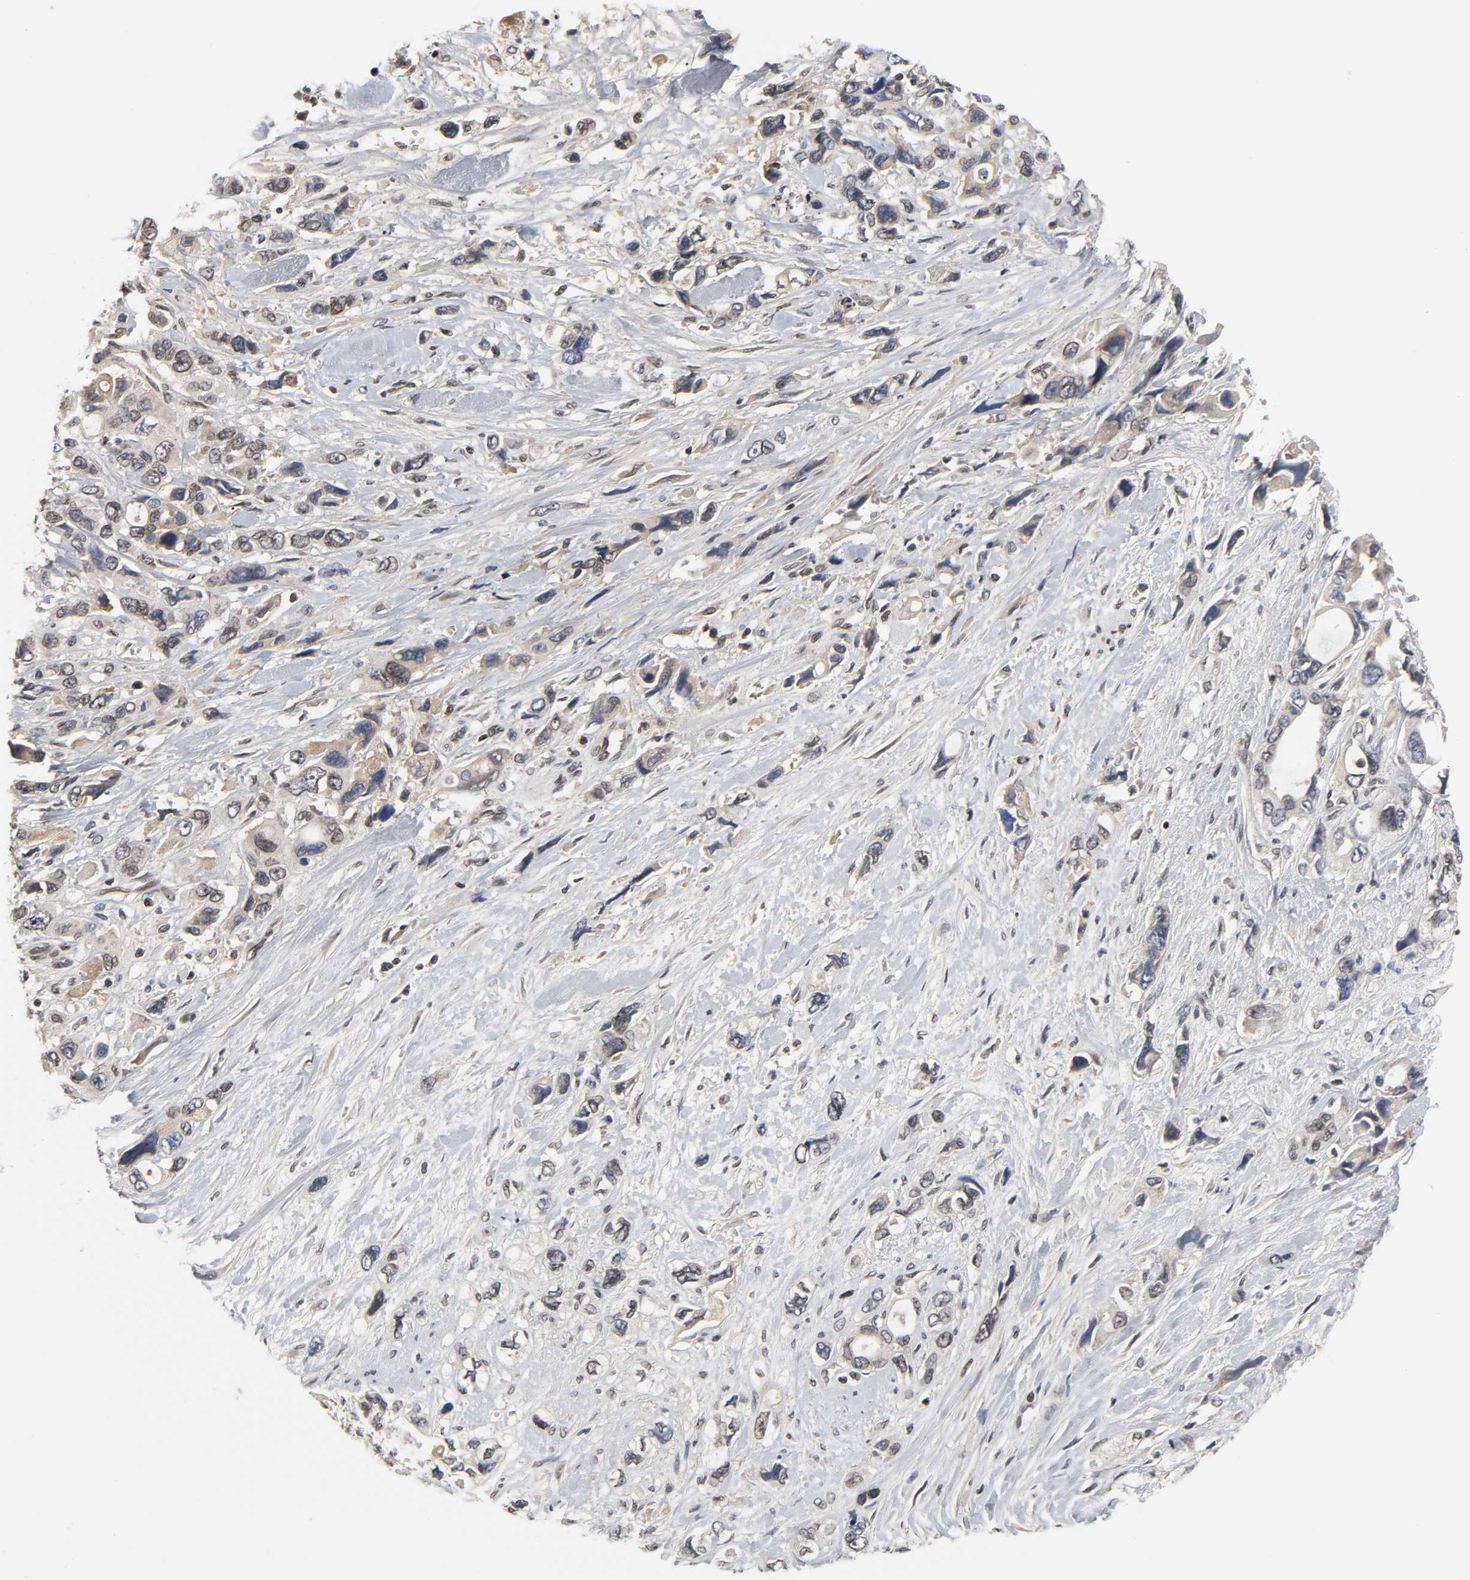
{"staining": {"intensity": "moderate", "quantity": "25%-75%", "location": "cytoplasmic/membranous"}, "tissue": "pancreatic cancer", "cell_type": "Tumor cells", "image_type": "cancer", "snomed": [{"axis": "morphology", "description": "Adenocarcinoma, NOS"}, {"axis": "topography", "description": "Pancreas"}], "caption": "Tumor cells demonstrate medium levels of moderate cytoplasmic/membranous expression in approximately 25%-75% of cells in adenocarcinoma (pancreatic).", "gene": "CPN2", "patient": {"sex": "male", "age": 46}}